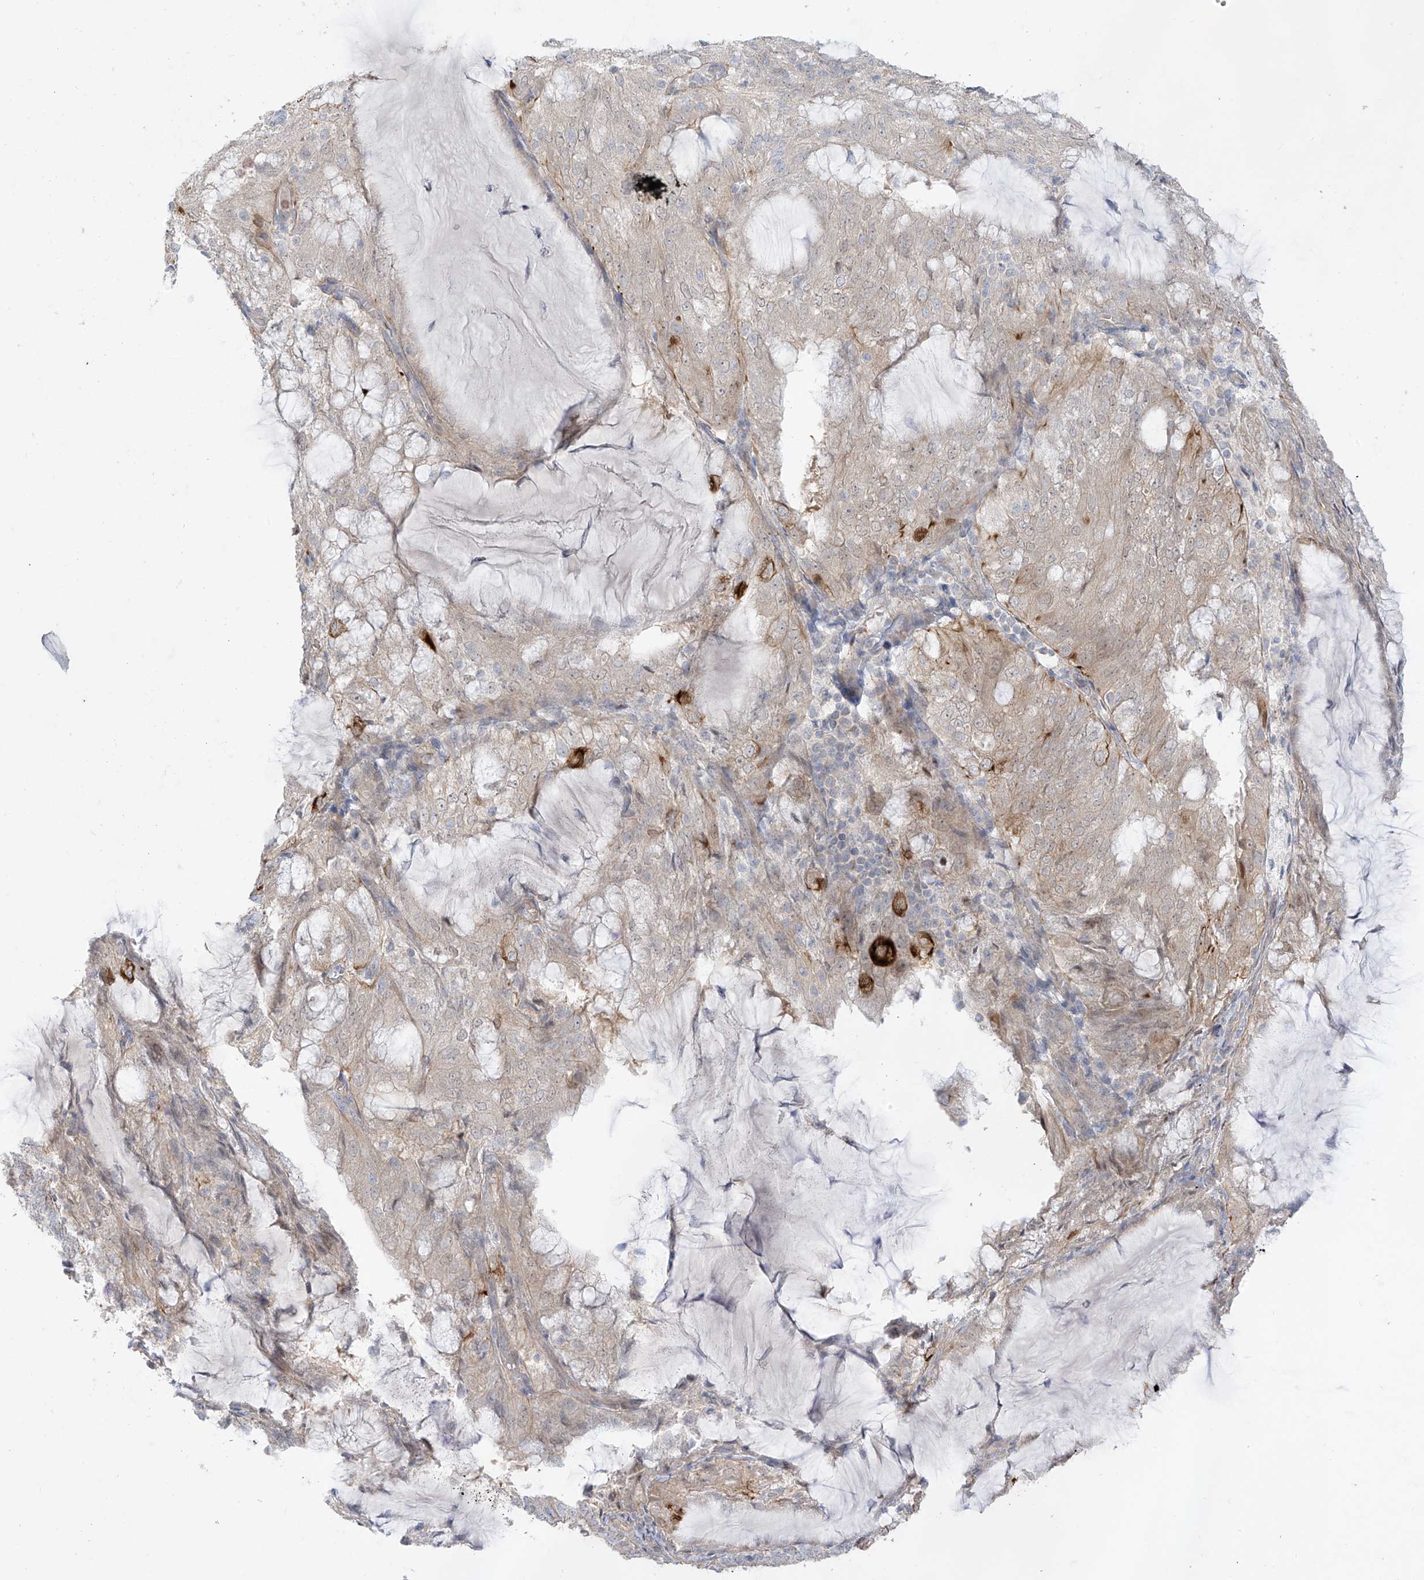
{"staining": {"intensity": "weak", "quantity": "<25%", "location": "cytoplasmic/membranous"}, "tissue": "endometrial cancer", "cell_type": "Tumor cells", "image_type": "cancer", "snomed": [{"axis": "morphology", "description": "Adenocarcinoma, NOS"}, {"axis": "topography", "description": "Endometrium"}], "caption": "Endometrial cancer was stained to show a protein in brown. There is no significant expression in tumor cells.", "gene": "EIPR1", "patient": {"sex": "female", "age": 81}}